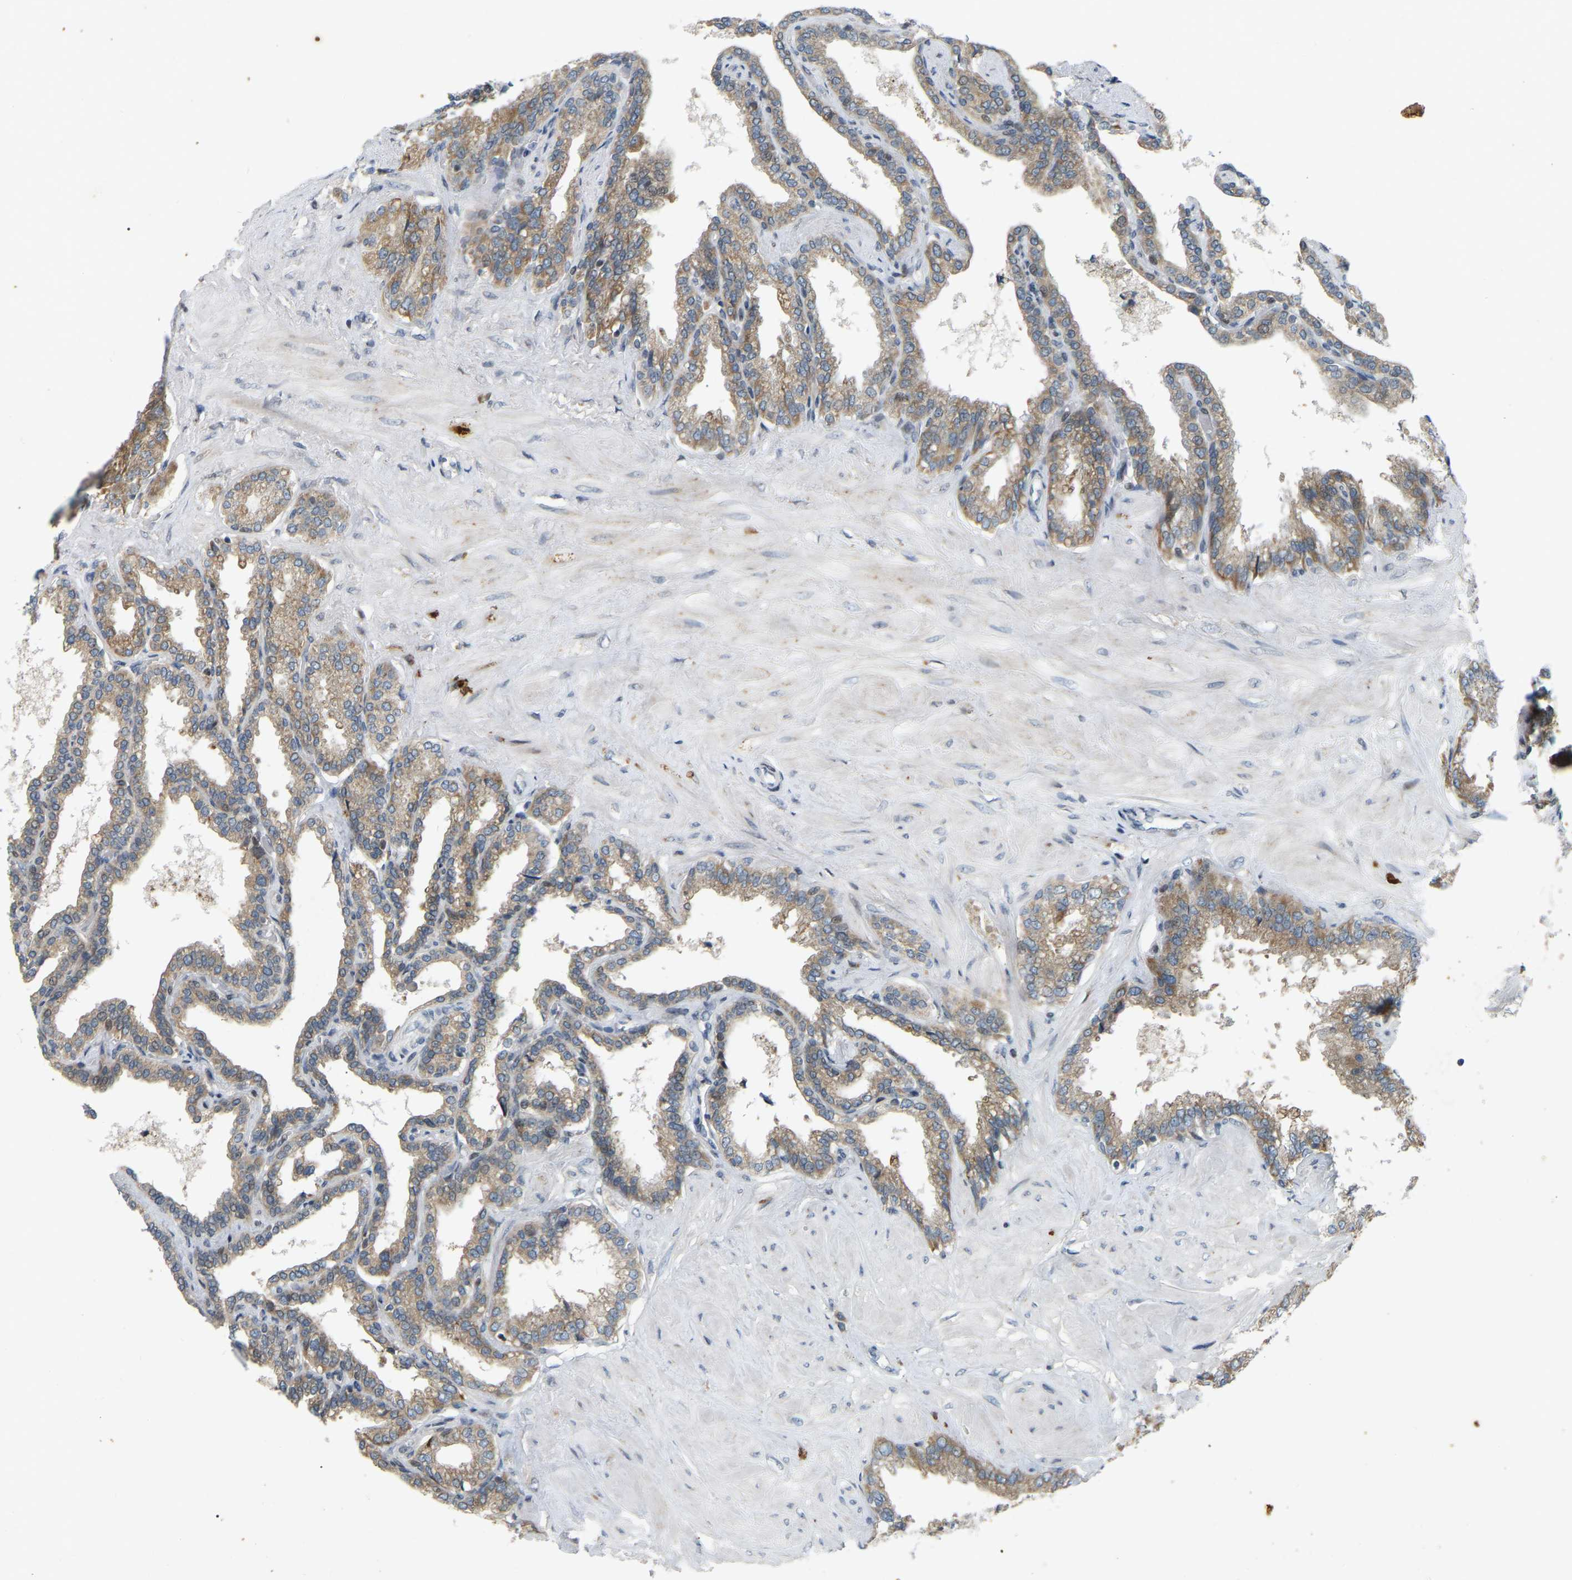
{"staining": {"intensity": "moderate", "quantity": ">75%", "location": "cytoplasmic/membranous"}, "tissue": "seminal vesicle", "cell_type": "Glandular cells", "image_type": "normal", "snomed": [{"axis": "morphology", "description": "Normal tissue, NOS"}, {"axis": "topography", "description": "Seminal veicle"}], "caption": "Protein expression by immunohistochemistry (IHC) shows moderate cytoplasmic/membranous positivity in approximately >75% of glandular cells in benign seminal vesicle.", "gene": "ENSG00000283765", "patient": {"sex": "male", "age": 46}}